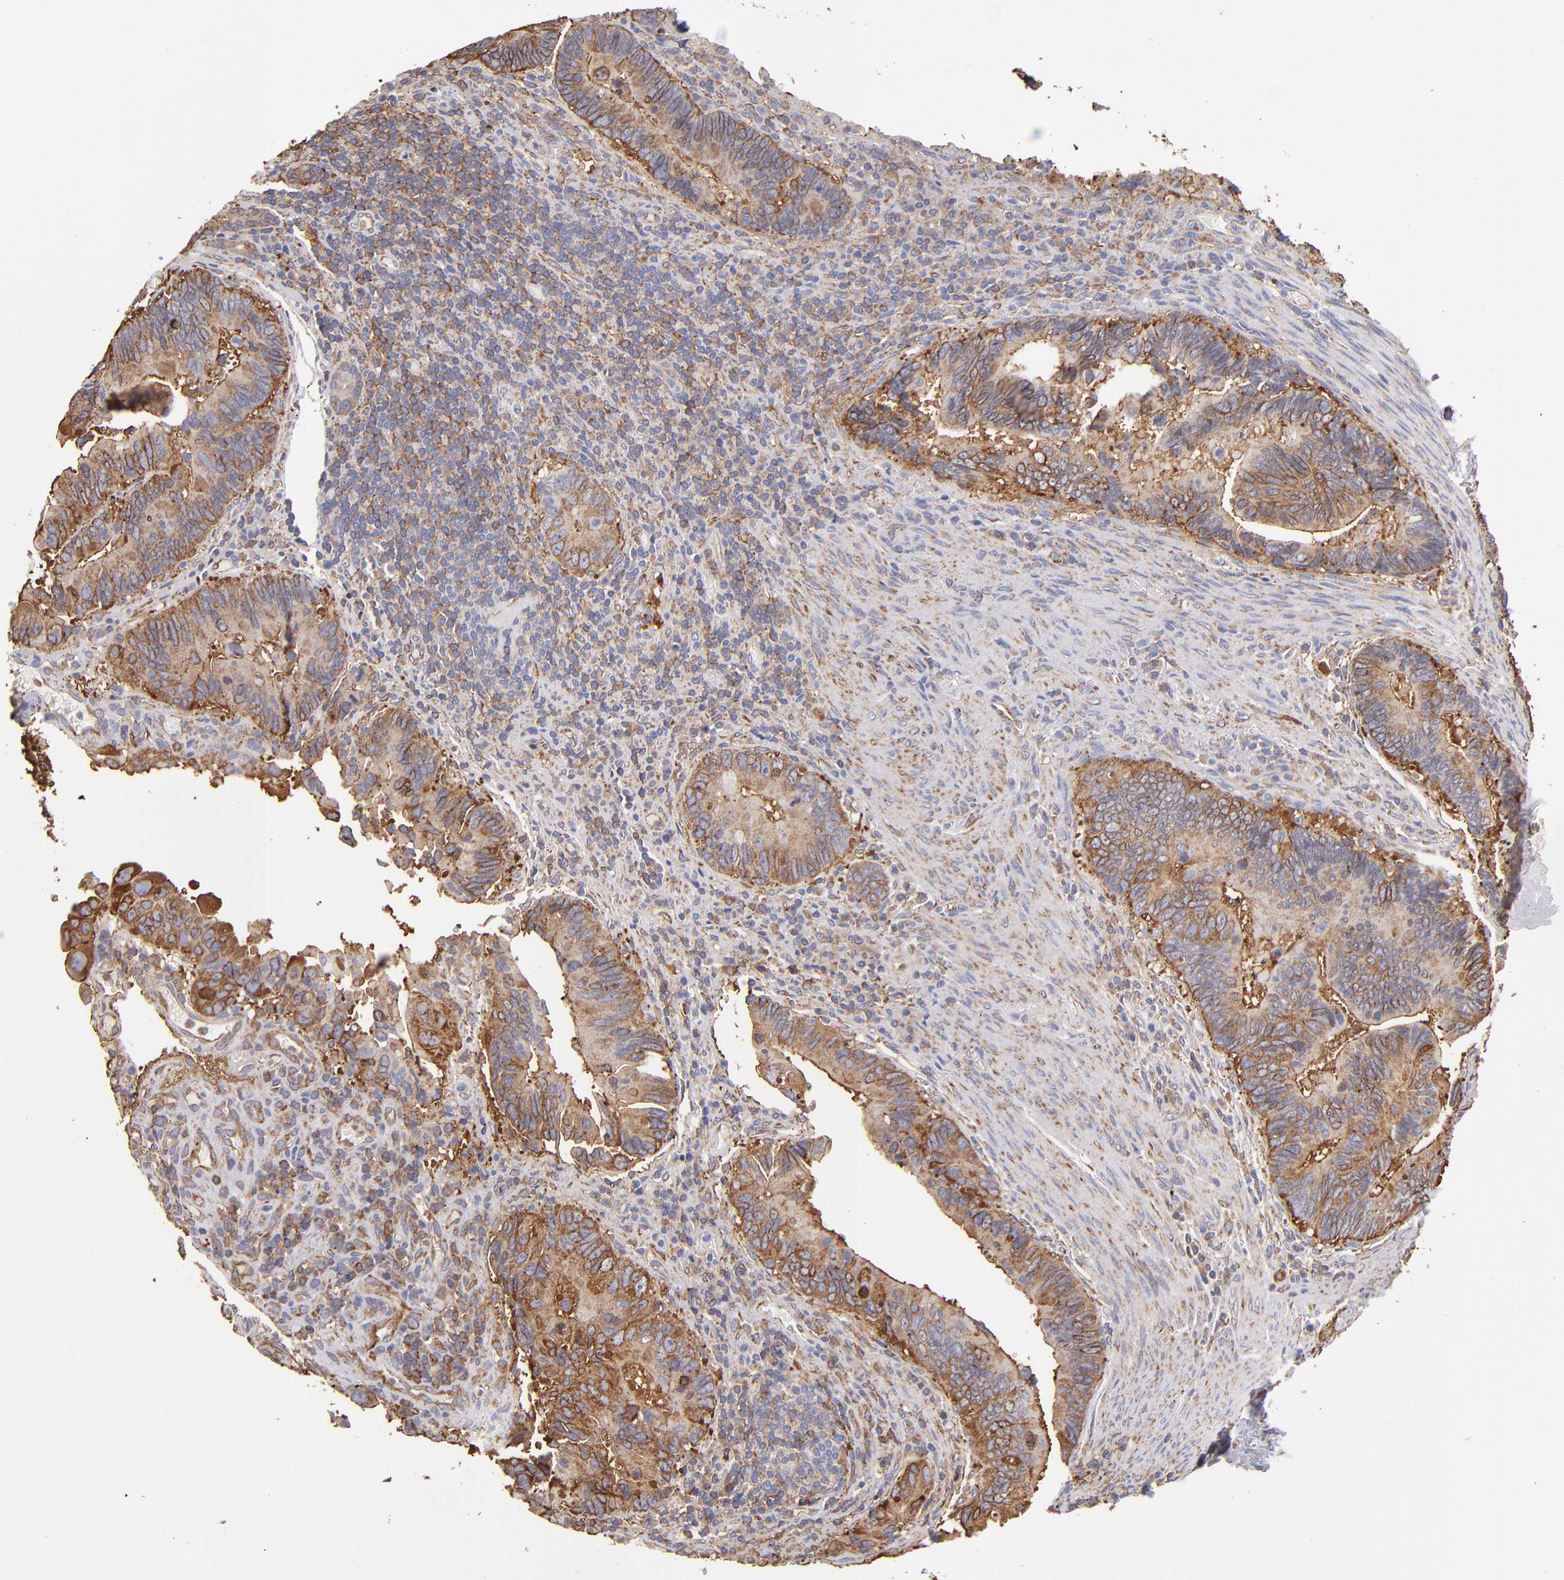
{"staining": {"intensity": "moderate", "quantity": "25%-75%", "location": "cytoplasmic/membranous"}, "tissue": "pancreatic cancer", "cell_type": "Tumor cells", "image_type": "cancer", "snomed": [{"axis": "morphology", "description": "Adenocarcinoma, NOS"}, {"axis": "topography", "description": "Pancreas"}], "caption": "Adenocarcinoma (pancreatic) was stained to show a protein in brown. There is medium levels of moderate cytoplasmic/membranous expression in about 25%-75% of tumor cells.", "gene": "MVP", "patient": {"sex": "female", "age": 70}}